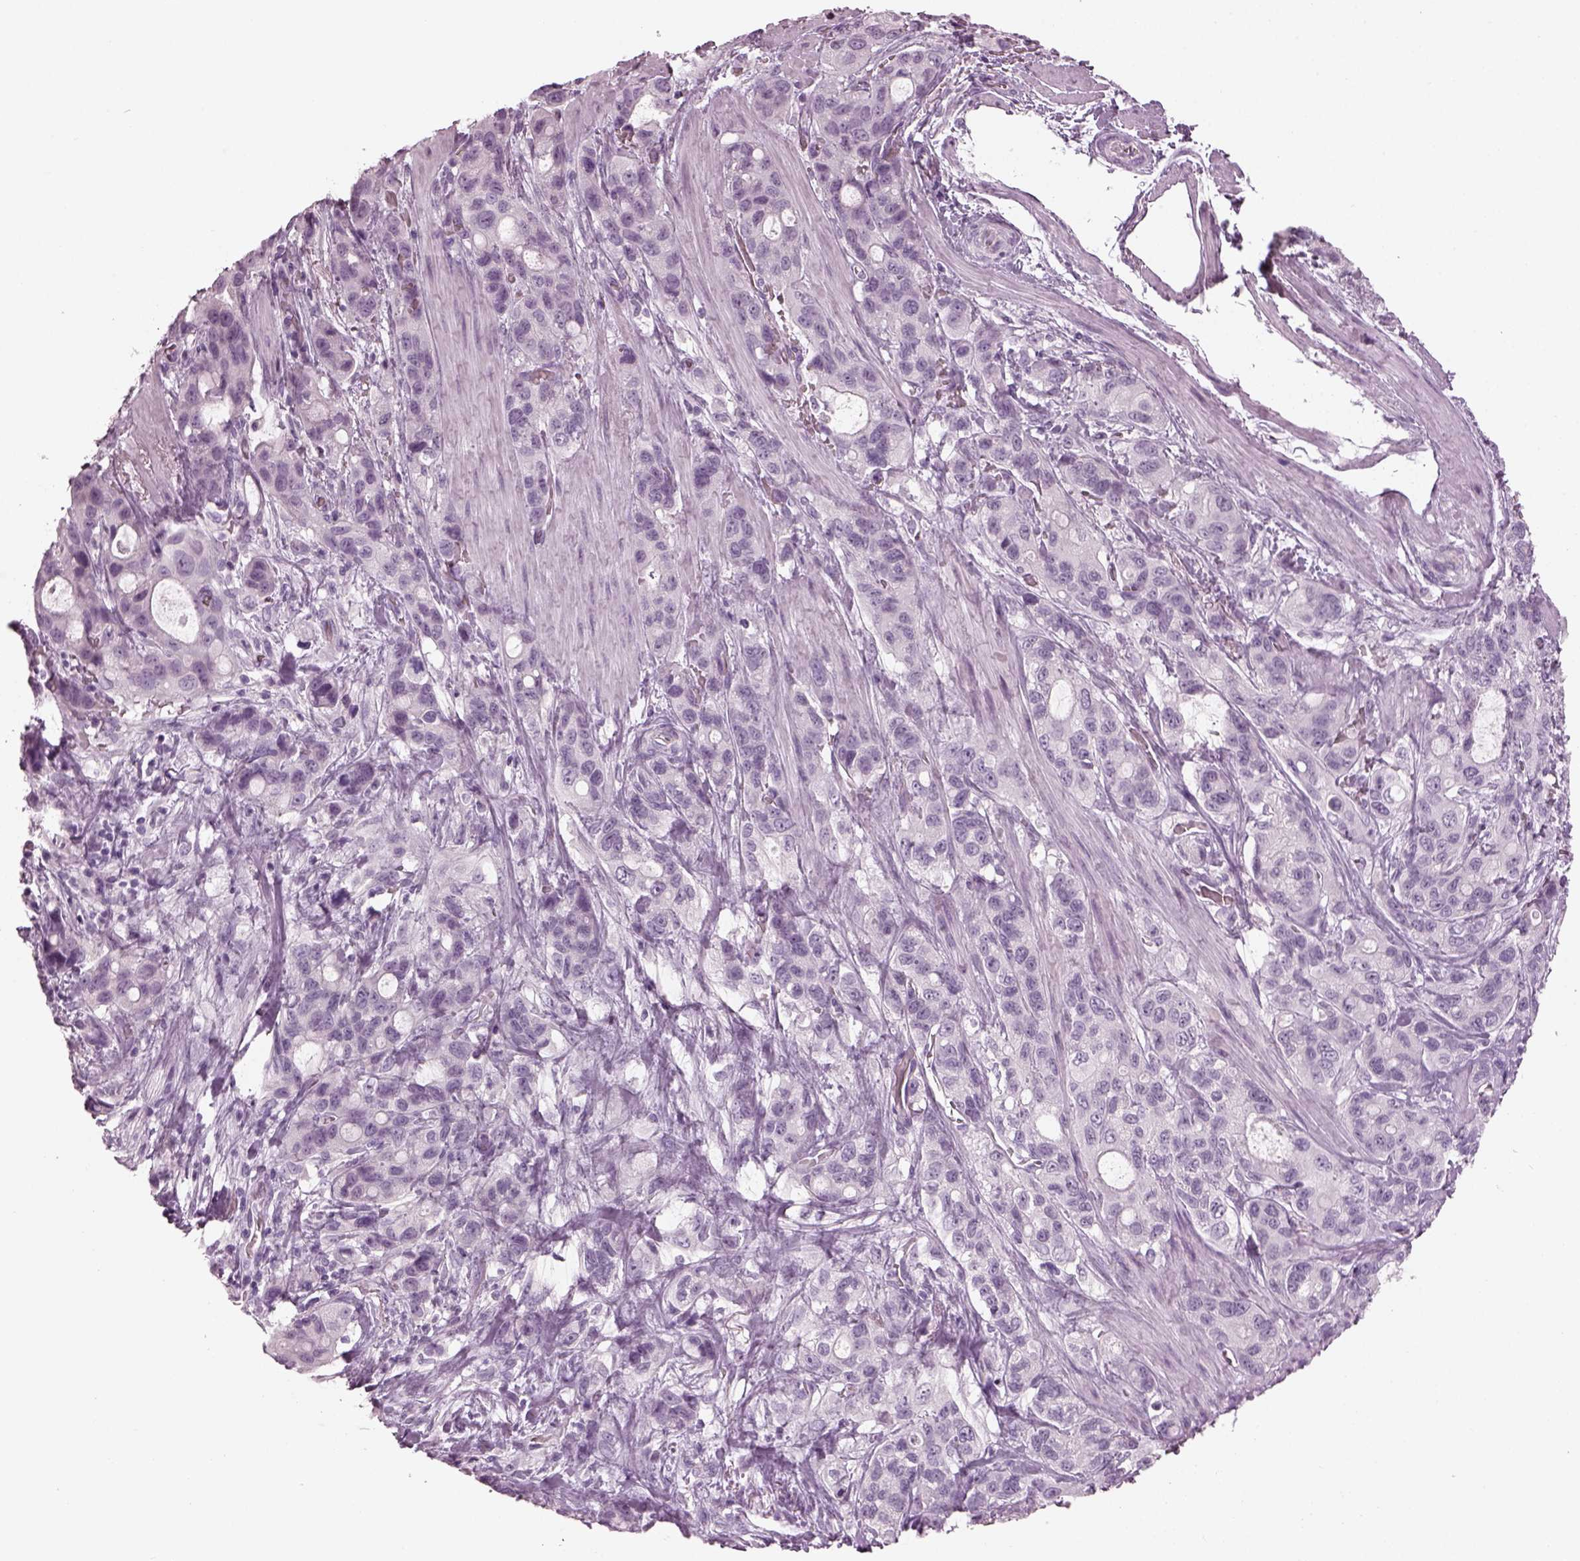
{"staining": {"intensity": "negative", "quantity": "none", "location": "none"}, "tissue": "stomach cancer", "cell_type": "Tumor cells", "image_type": "cancer", "snomed": [{"axis": "morphology", "description": "Adenocarcinoma, NOS"}, {"axis": "topography", "description": "Stomach"}], "caption": "IHC photomicrograph of neoplastic tissue: stomach cancer stained with DAB exhibits no significant protein positivity in tumor cells.", "gene": "PDC", "patient": {"sex": "male", "age": 63}}